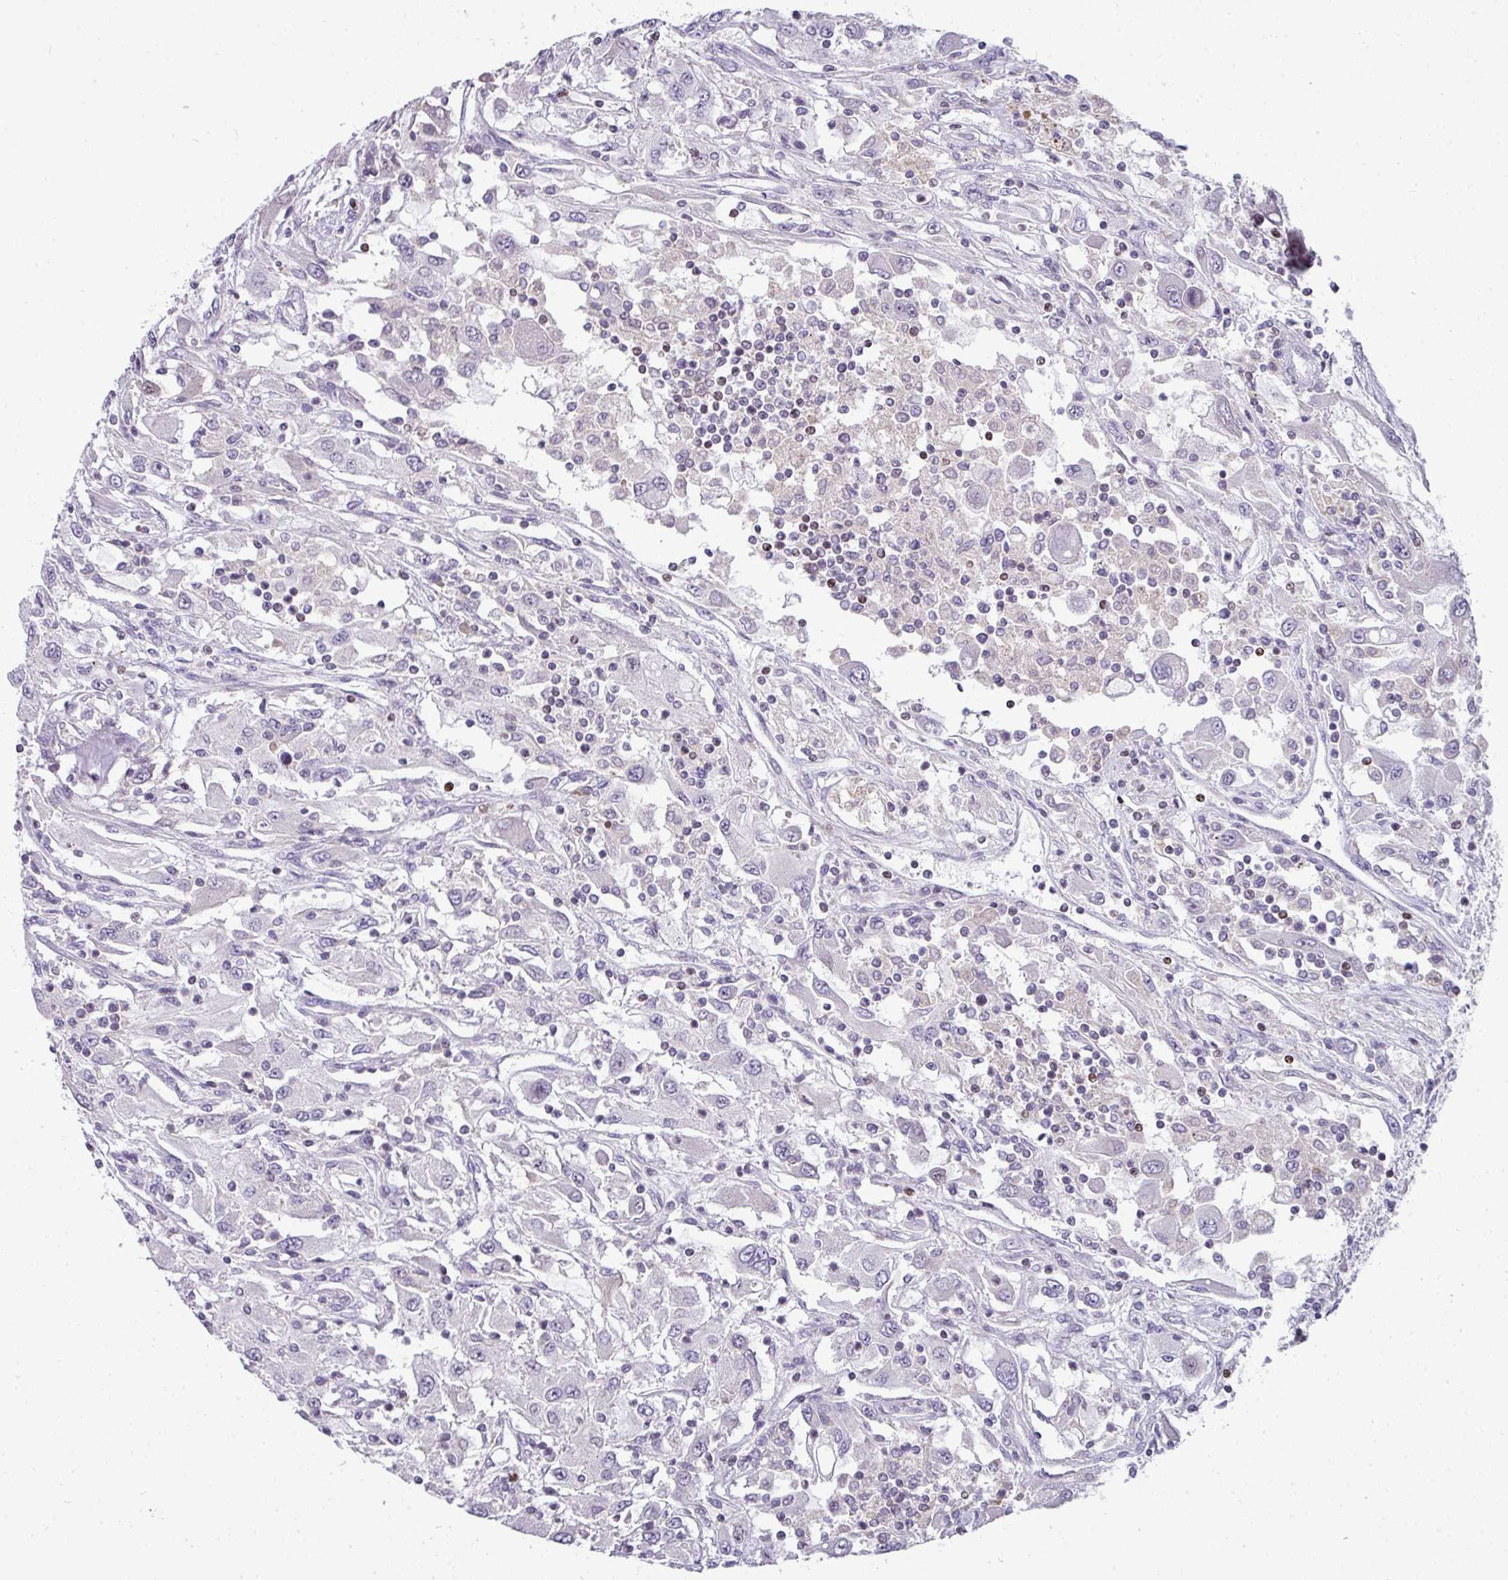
{"staining": {"intensity": "negative", "quantity": "none", "location": "none"}, "tissue": "renal cancer", "cell_type": "Tumor cells", "image_type": "cancer", "snomed": [{"axis": "morphology", "description": "Adenocarcinoma, NOS"}, {"axis": "topography", "description": "Kidney"}], "caption": "IHC of human renal cancer (adenocarcinoma) exhibits no expression in tumor cells.", "gene": "STAT5A", "patient": {"sex": "female", "age": 67}}